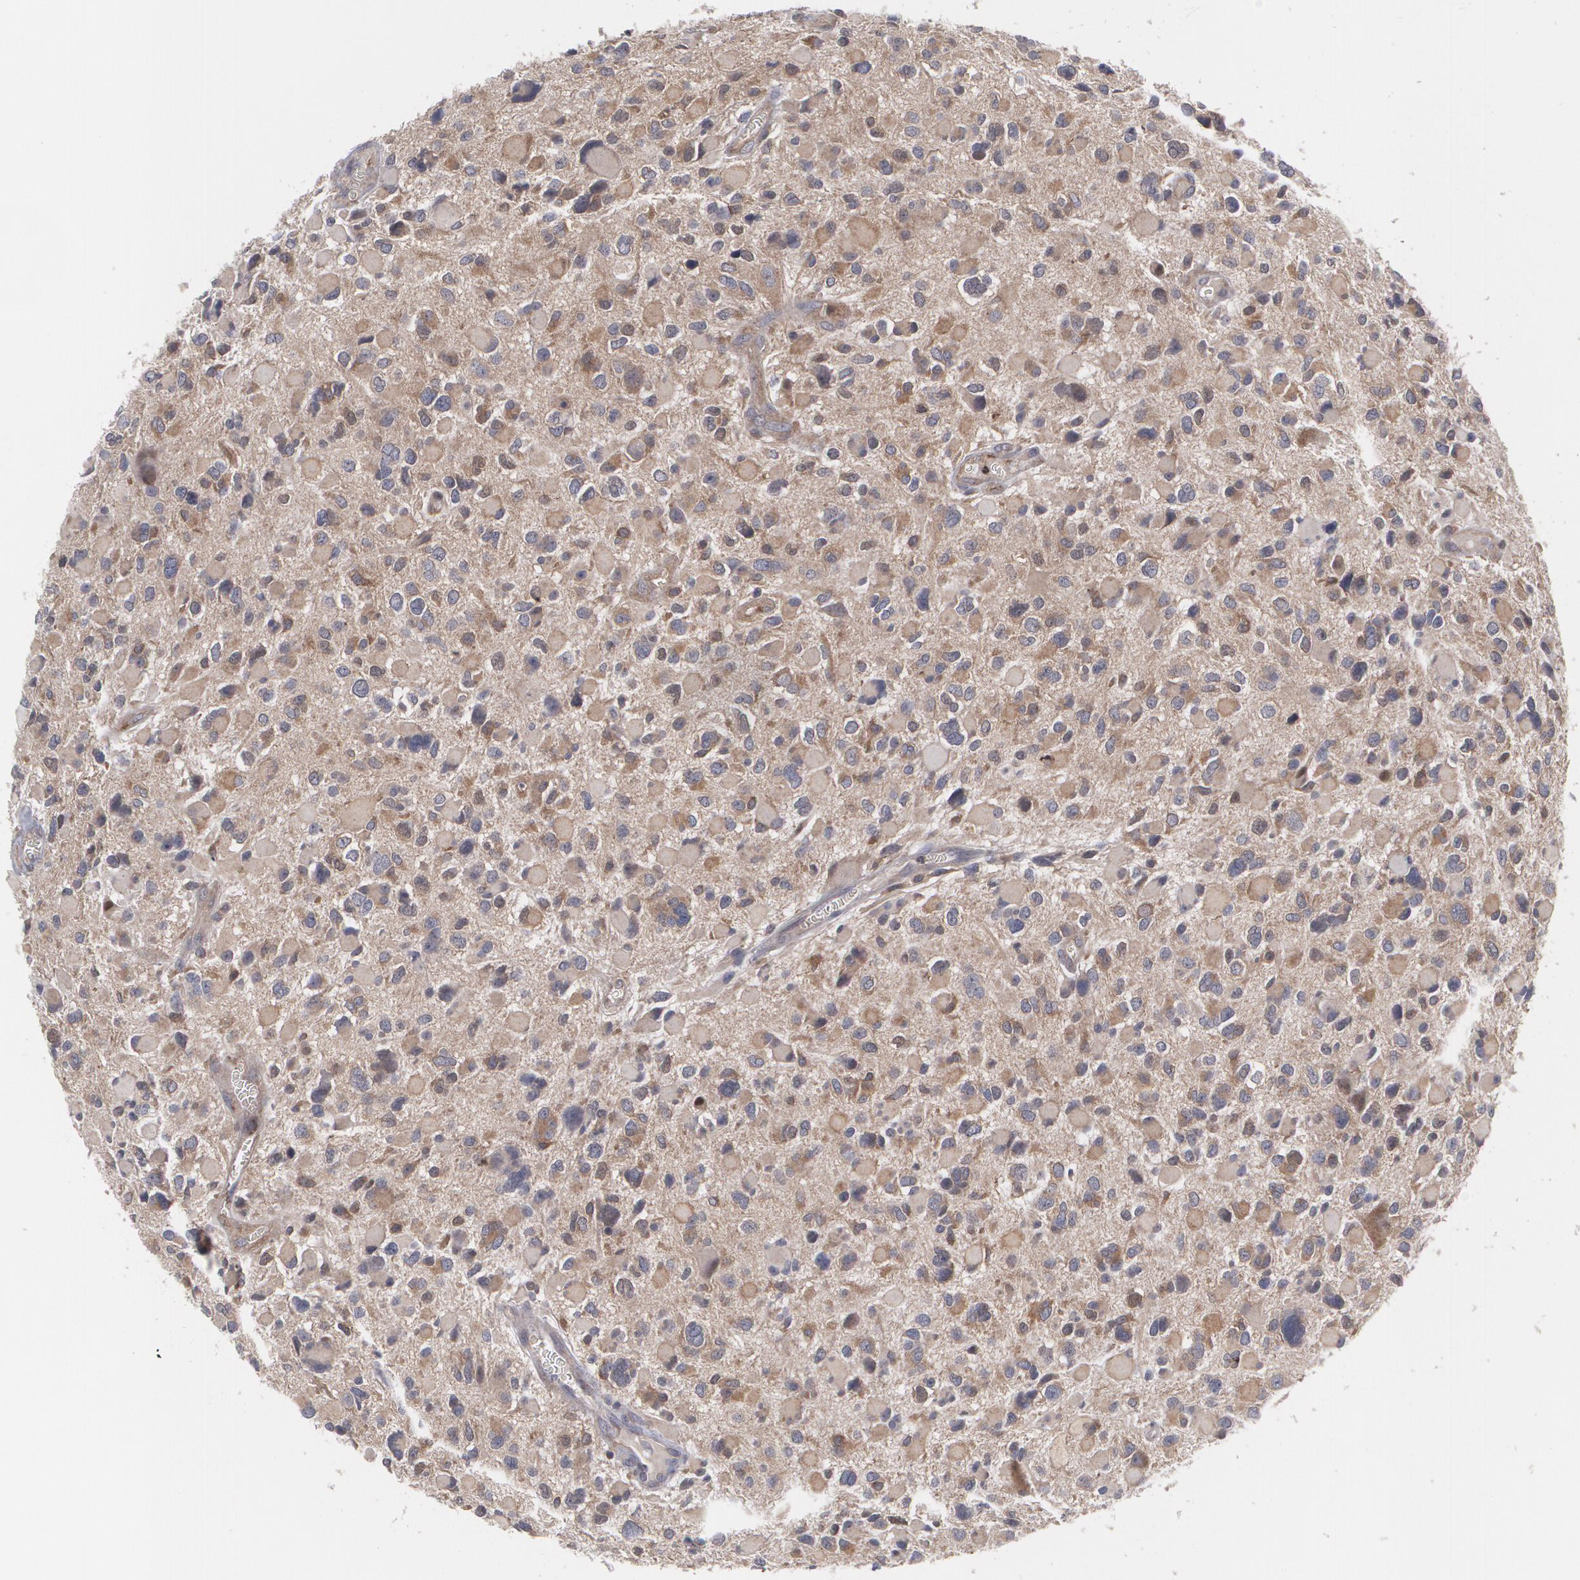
{"staining": {"intensity": "weak", "quantity": "25%-75%", "location": "cytoplasmic/membranous"}, "tissue": "glioma", "cell_type": "Tumor cells", "image_type": "cancer", "snomed": [{"axis": "morphology", "description": "Glioma, malignant, High grade"}, {"axis": "topography", "description": "Brain"}], "caption": "Tumor cells show low levels of weak cytoplasmic/membranous expression in about 25%-75% of cells in malignant glioma (high-grade). (brown staining indicates protein expression, while blue staining denotes nuclei).", "gene": "HTT", "patient": {"sex": "female", "age": 37}}